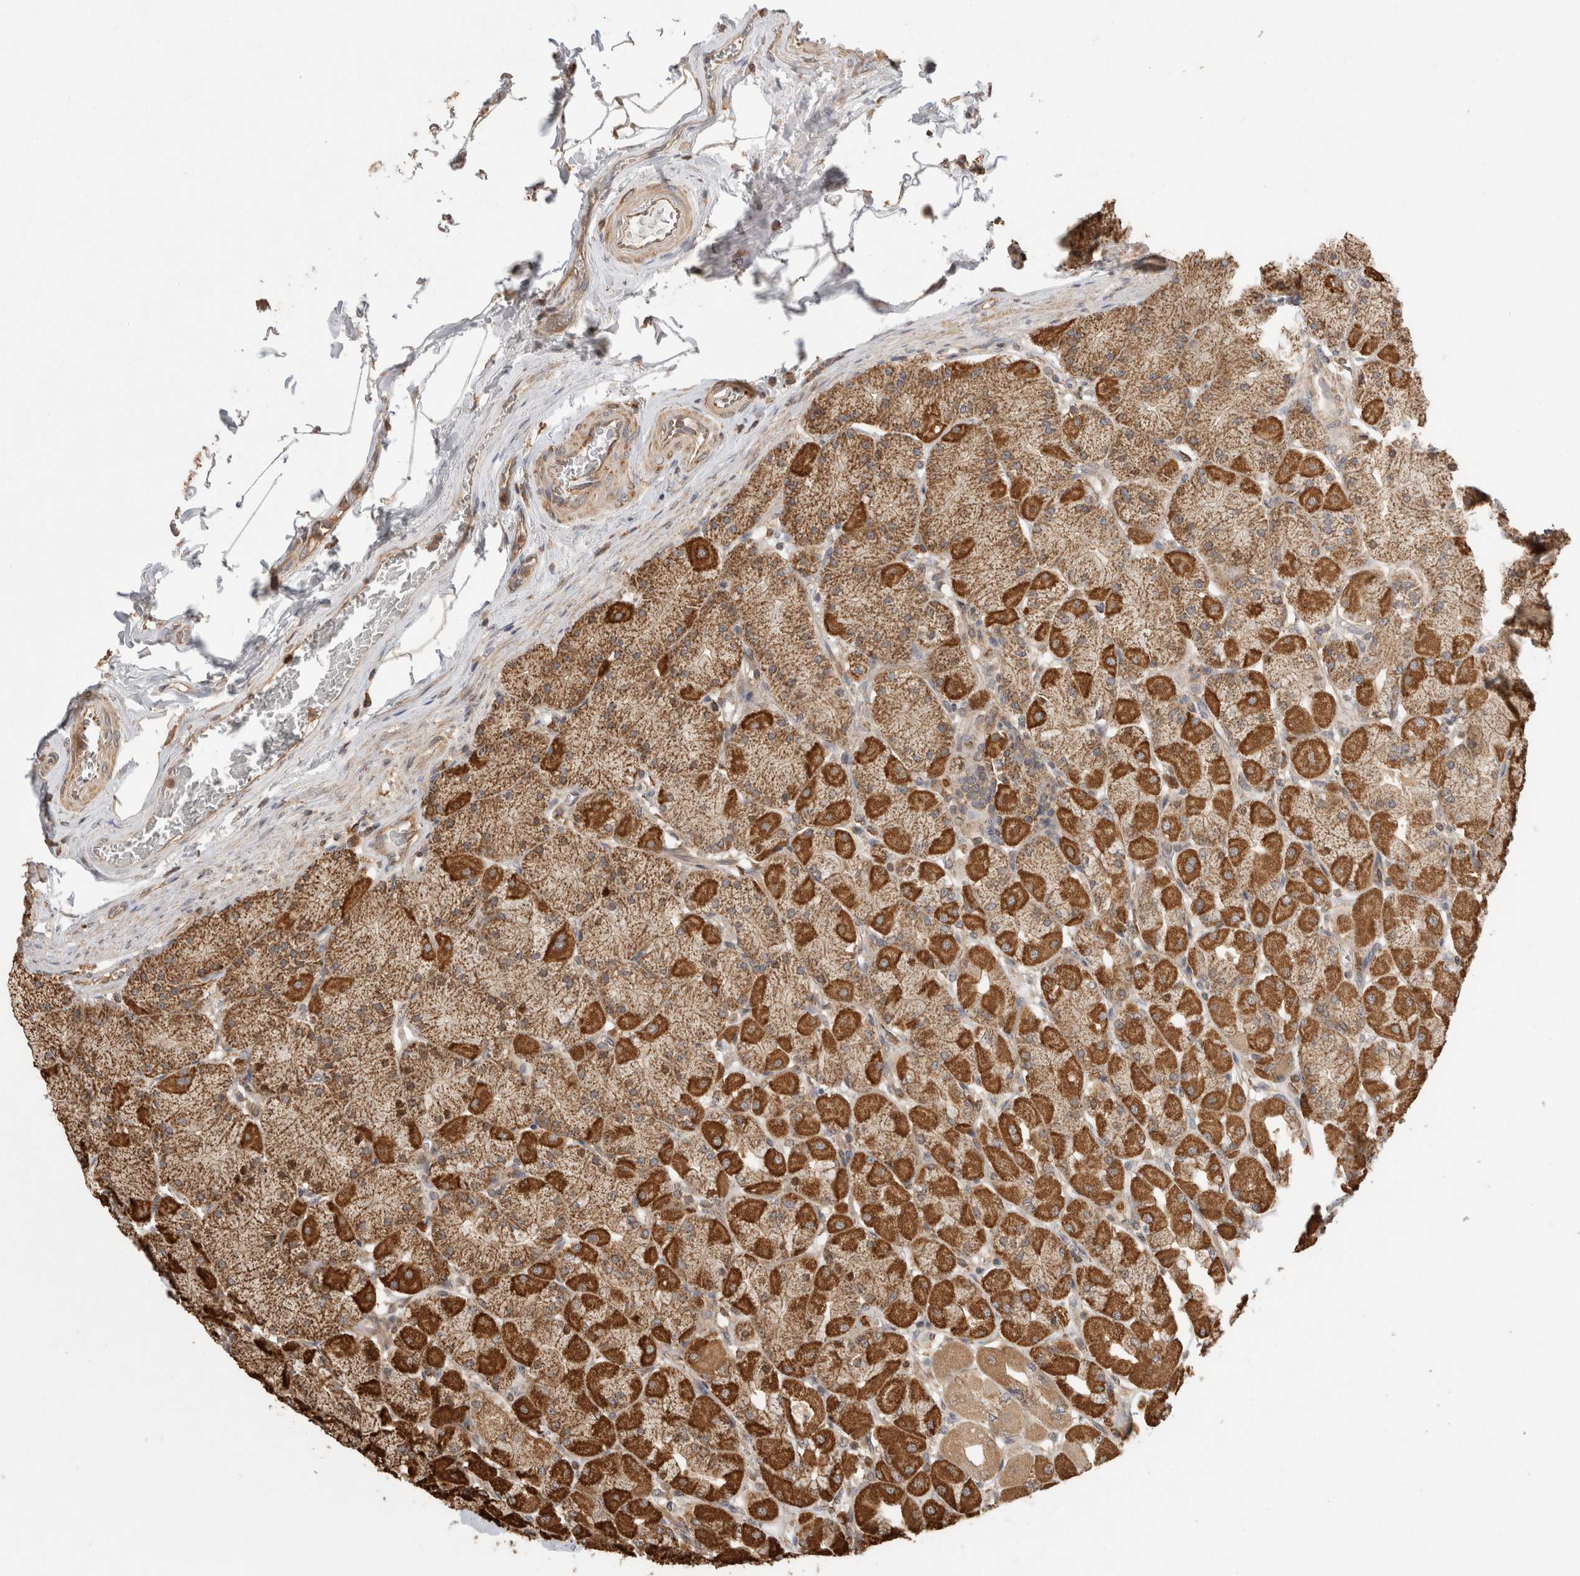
{"staining": {"intensity": "strong", "quantity": "25%-75%", "location": "cytoplasmic/membranous"}, "tissue": "stomach", "cell_type": "Glandular cells", "image_type": "normal", "snomed": [{"axis": "morphology", "description": "Normal tissue, NOS"}, {"axis": "topography", "description": "Stomach, upper"}], "caption": "Protein staining of benign stomach reveals strong cytoplasmic/membranous staining in approximately 25%-75% of glandular cells.", "gene": "IMMP2L", "patient": {"sex": "female", "age": 56}}